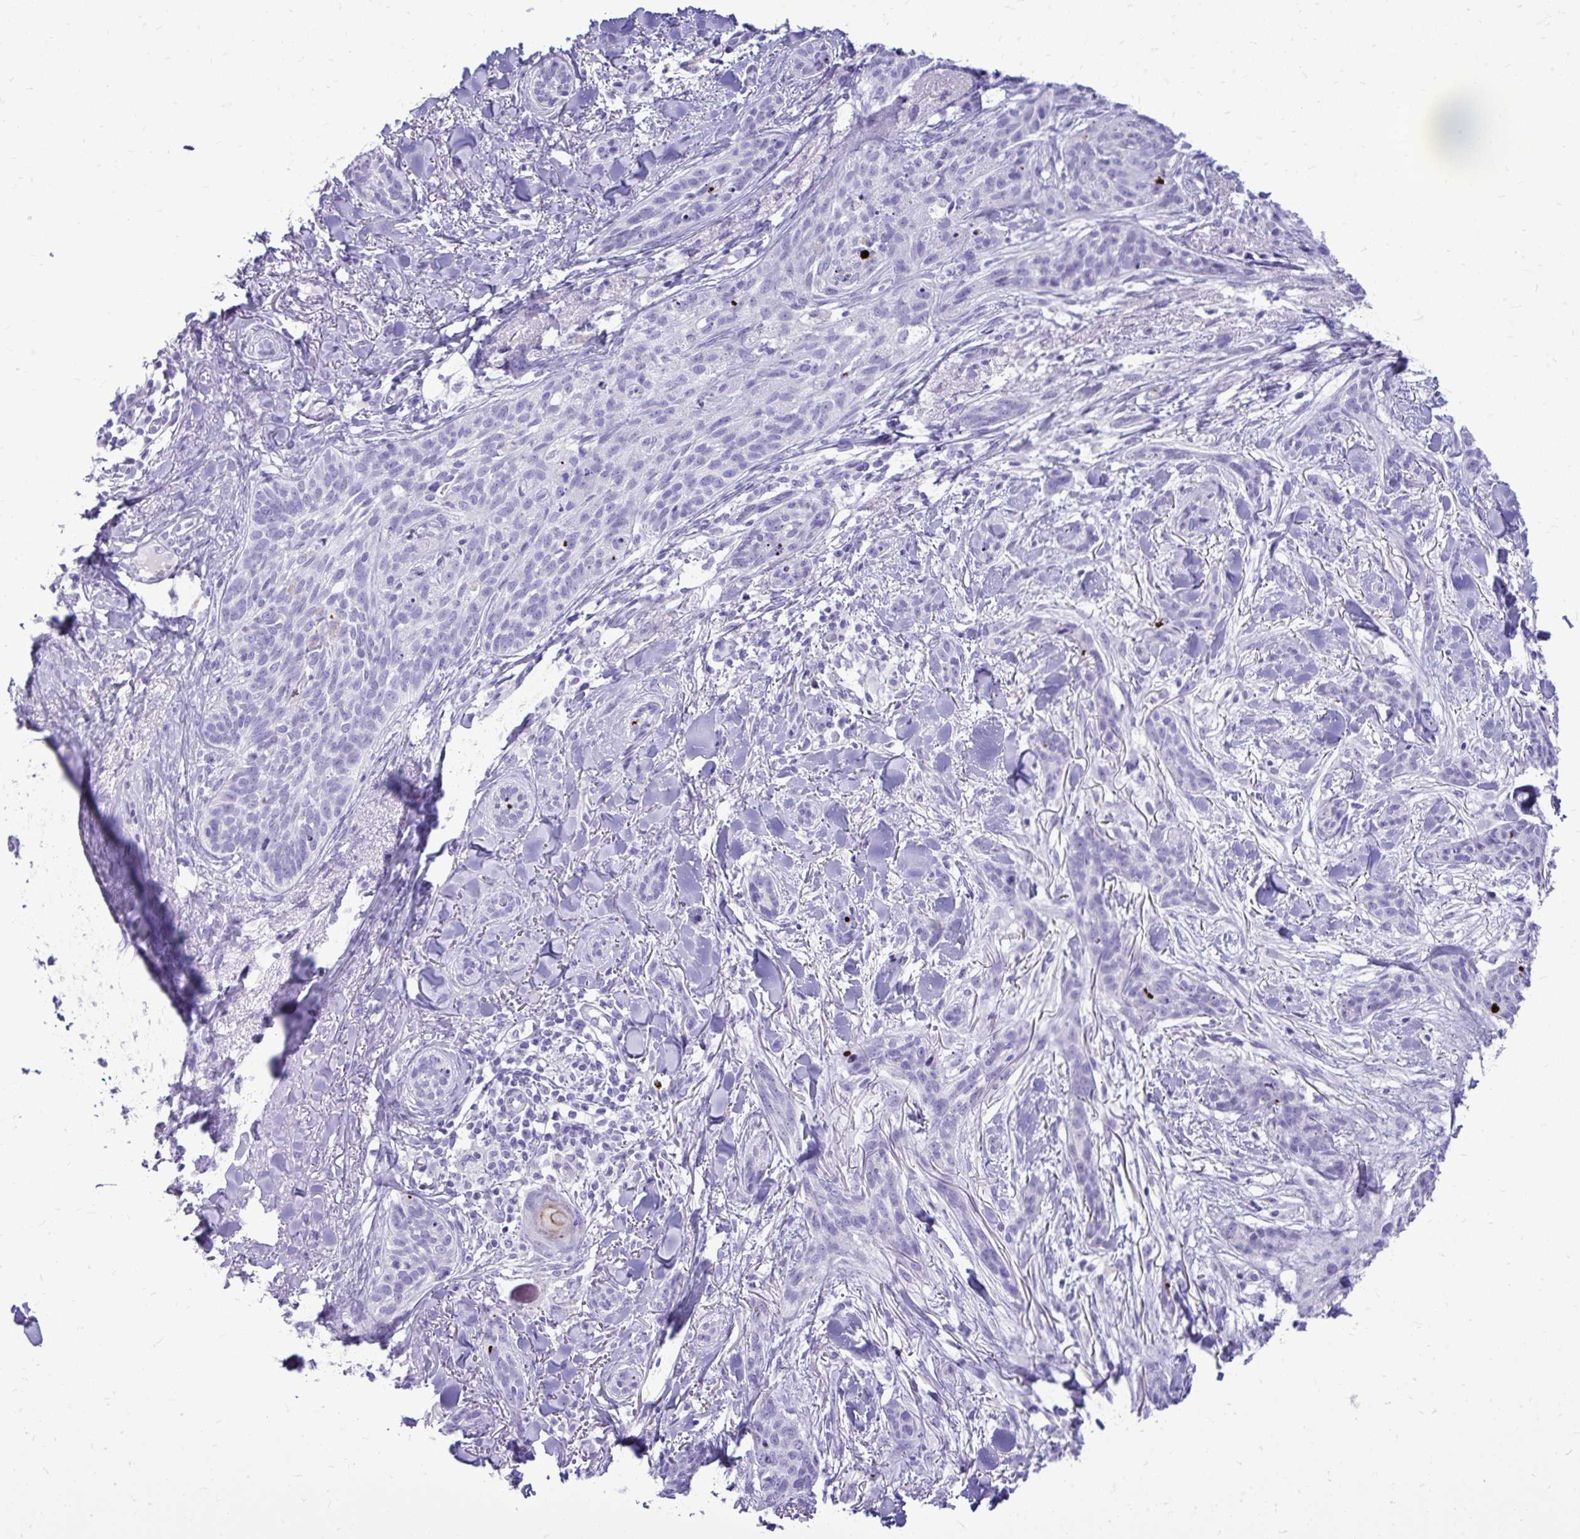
{"staining": {"intensity": "negative", "quantity": "none", "location": "none"}, "tissue": "skin cancer", "cell_type": "Tumor cells", "image_type": "cancer", "snomed": [{"axis": "morphology", "description": "Basal cell carcinoma"}, {"axis": "topography", "description": "Skin"}], "caption": "This micrograph is of skin cancer (basal cell carcinoma) stained with immunohistochemistry (IHC) to label a protein in brown with the nuclei are counter-stained blue. There is no expression in tumor cells. The staining is performed using DAB (3,3'-diaminobenzidine) brown chromogen with nuclei counter-stained in using hematoxylin.", "gene": "BCL6B", "patient": {"sex": "male", "age": 52}}